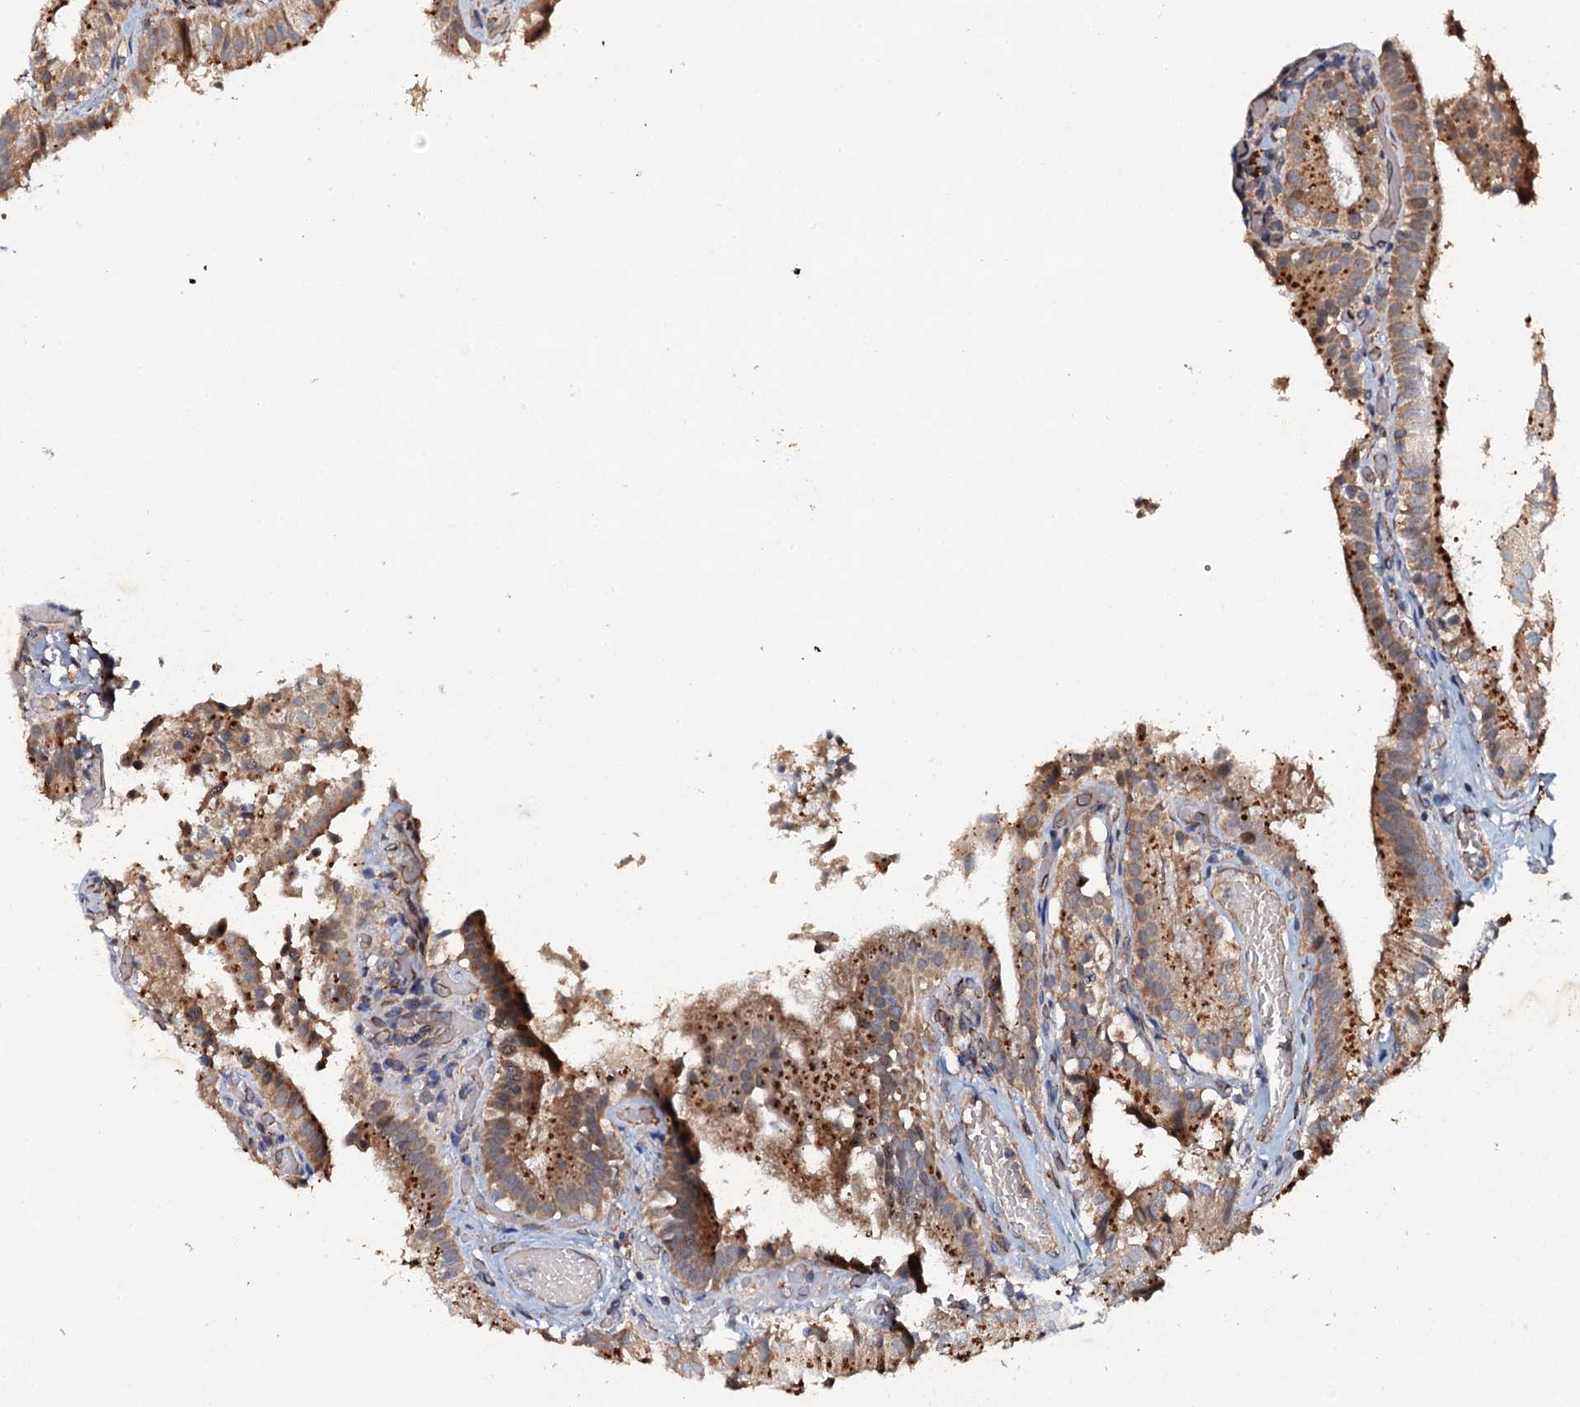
{"staining": {"intensity": "moderate", "quantity": ">75%", "location": "cytoplasmic/membranous"}, "tissue": "gallbladder", "cell_type": "Glandular cells", "image_type": "normal", "snomed": [{"axis": "morphology", "description": "Normal tissue, NOS"}, {"axis": "topography", "description": "Gallbladder"}], "caption": "DAB immunohistochemical staining of unremarkable gallbladder demonstrates moderate cytoplasmic/membranous protein positivity in about >75% of glandular cells.", "gene": "ADAMTS10", "patient": {"sex": "female", "age": 47}}